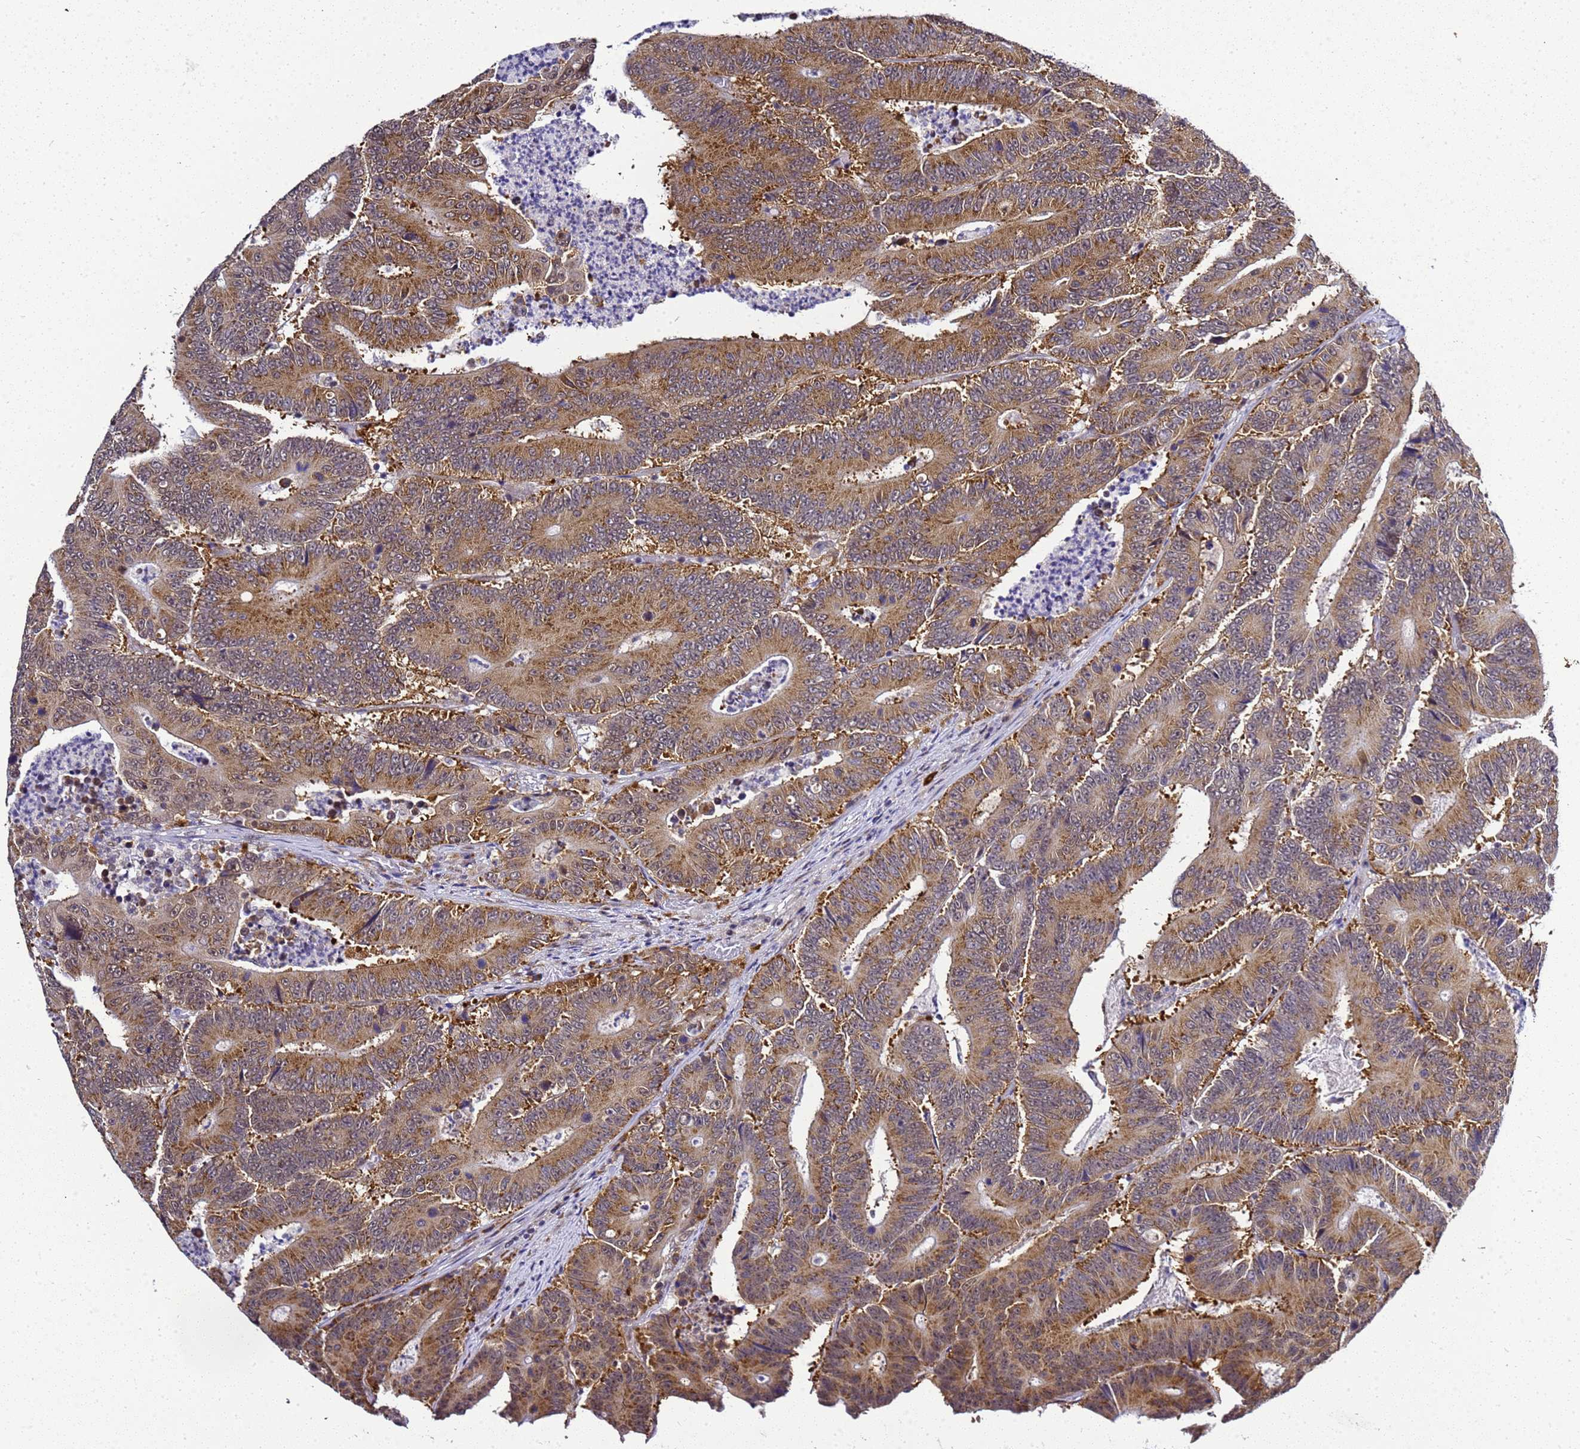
{"staining": {"intensity": "moderate", "quantity": ">75%", "location": "cytoplasmic/membranous"}, "tissue": "colorectal cancer", "cell_type": "Tumor cells", "image_type": "cancer", "snomed": [{"axis": "morphology", "description": "Adenocarcinoma, NOS"}, {"axis": "topography", "description": "Colon"}], "caption": "Protein expression analysis of colorectal cancer exhibits moderate cytoplasmic/membranous positivity in about >75% of tumor cells.", "gene": "SMN1", "patient": {"sex": "male", "age": 83}}